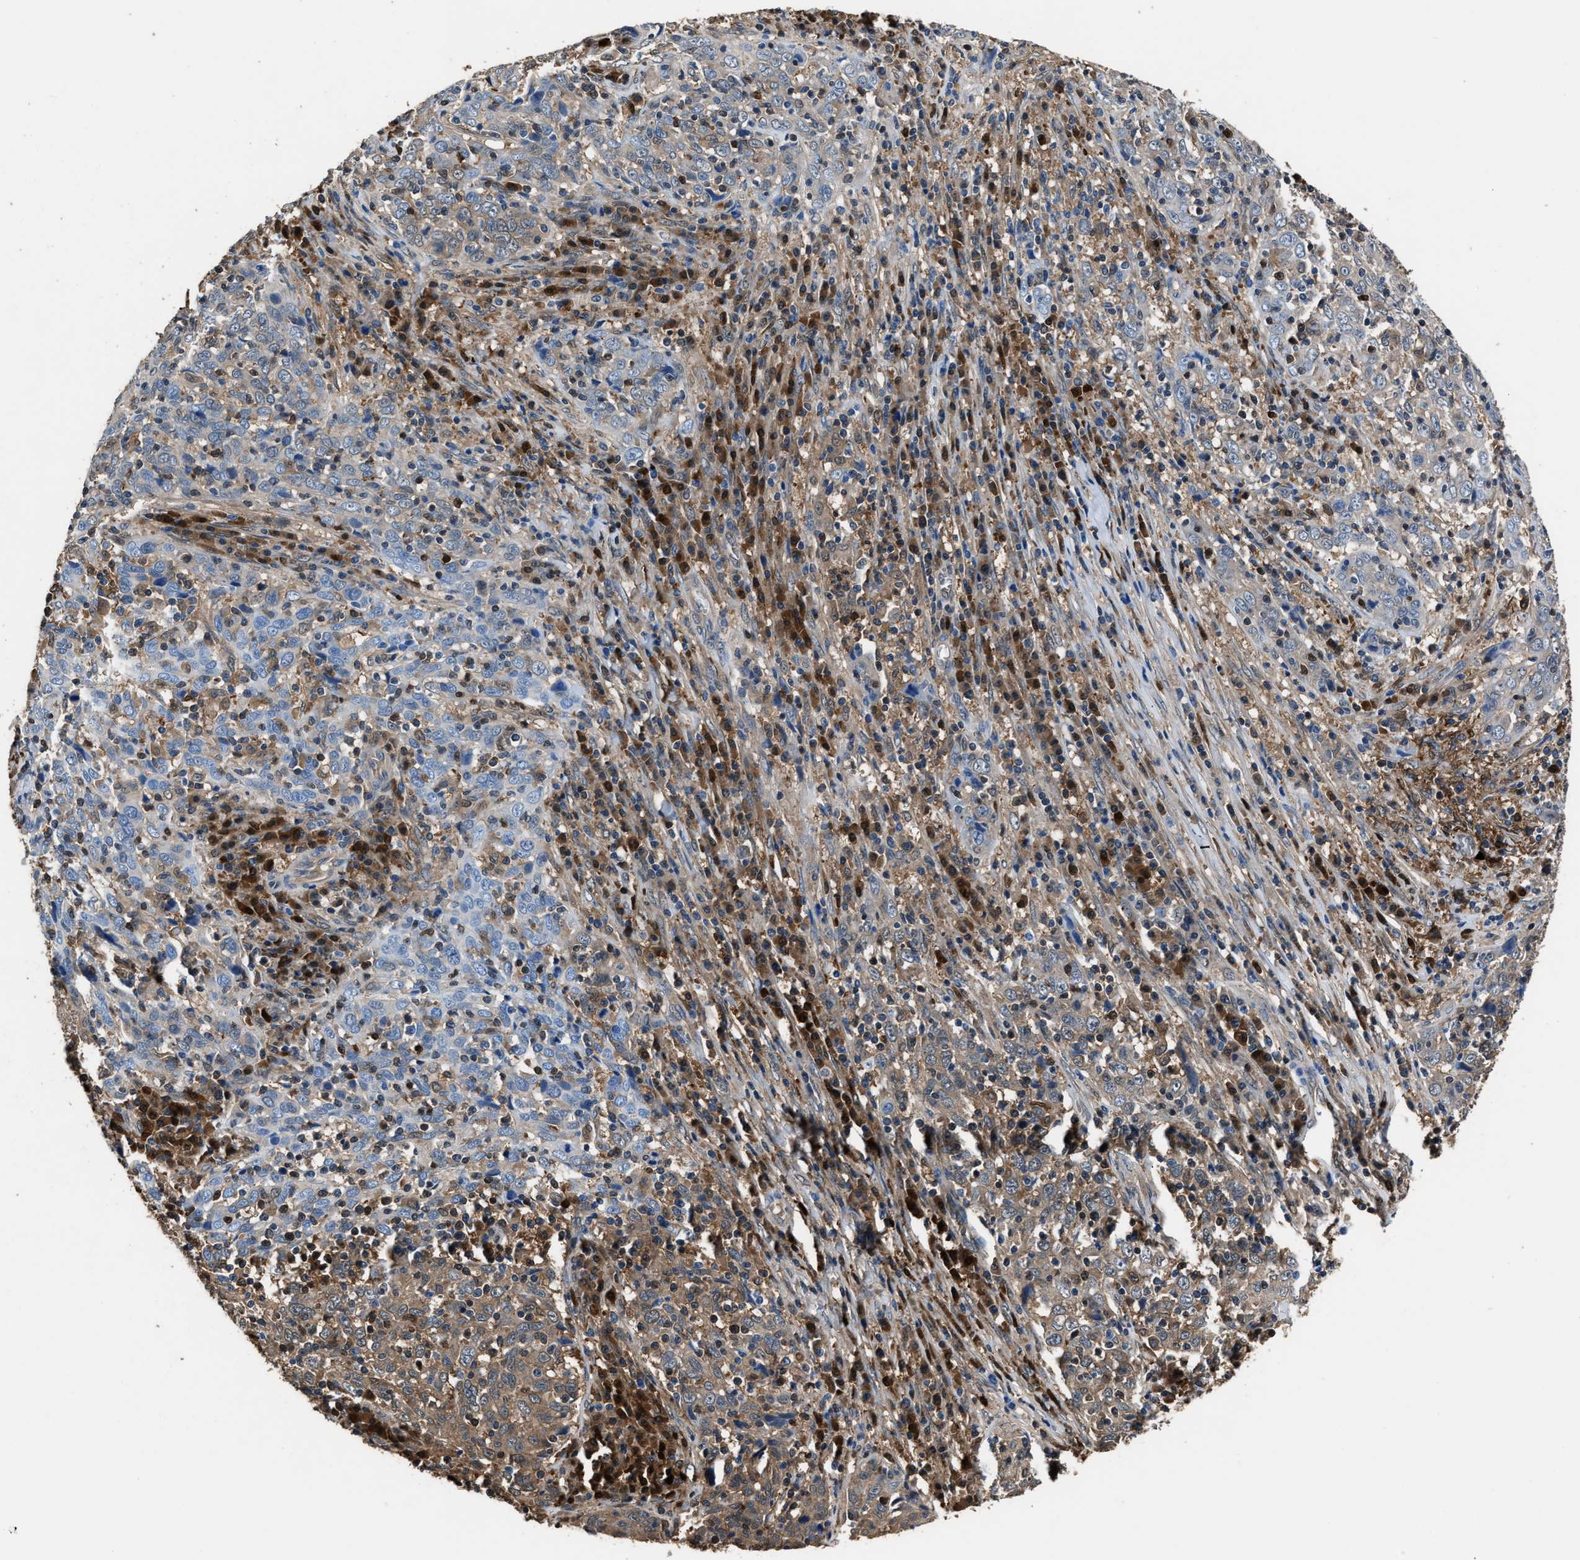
{"staining": {"intensity": "moderate", "quantity": "<25%", "location": "cytoplasmic/membranous"}, "tissue": "cervical cancer", "cell_type": "Tumor cells", "image_type": "cancer", "snomed": [{"axis": "morphology", "description": "Squamous cell carcinoma, NOS"}, {"axis": "topography", "description": "Cervix"}], "caption": "Protein expression analysis of human cervical cancer (squamous cell carcinoma) reveals moderate cytoplasmic/membranous positivity in approximately <25% of tumor cells.", "gene": "GSTP1", "patient": {"sex": "female", "age": 46}}